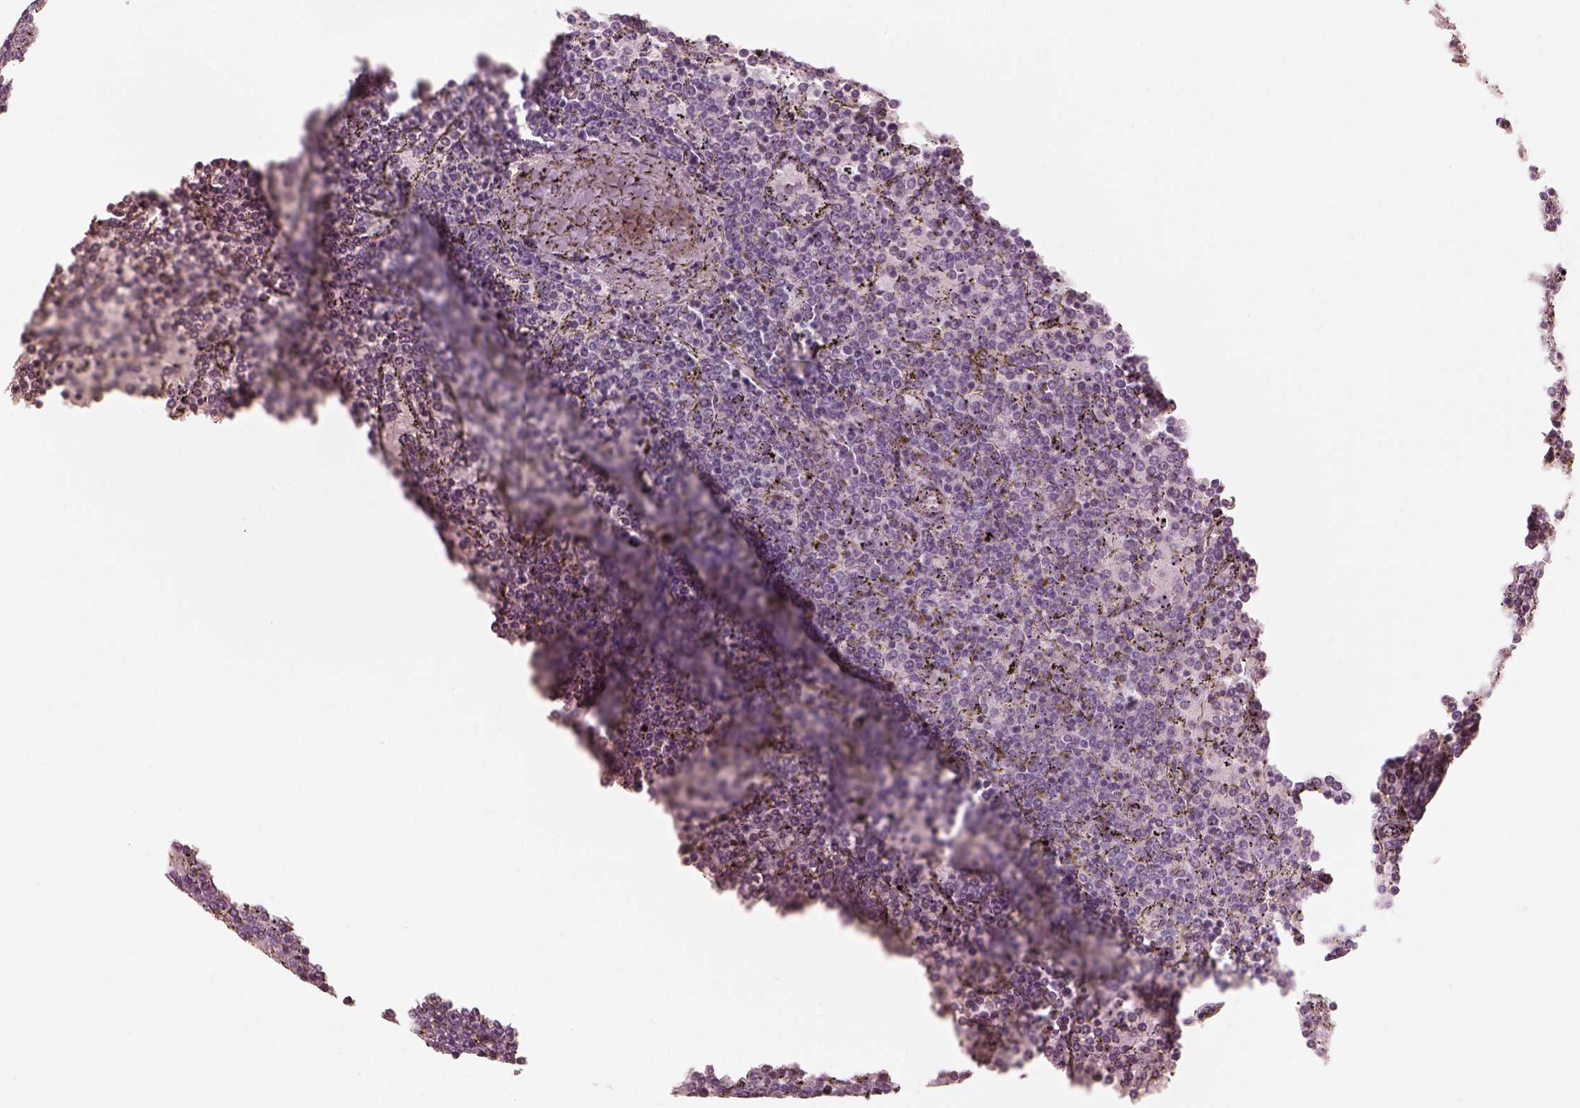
{"staining": {"intensity": "negative", "quantity": "none", "location": "none"}, "tissue": "lymphoma", "cell_type": "Tumor cells", "image_type": "cancer", "snomed": [{"axis": "morphology", "description": "Malignant lymphoma, non-Hodgkin's type, Low grade"}, {"axis": "topography", "description": "Spleen"}], "caption": "High power microscopy histopathology image of an immunohistochemistry micrograph of malignant lymphoma, non-Hodgkin's type (low-grade), revealing no significant expression in tumor cells.", "gene": "RSPH9", "patient": {"sex": "female", "age": 77}}